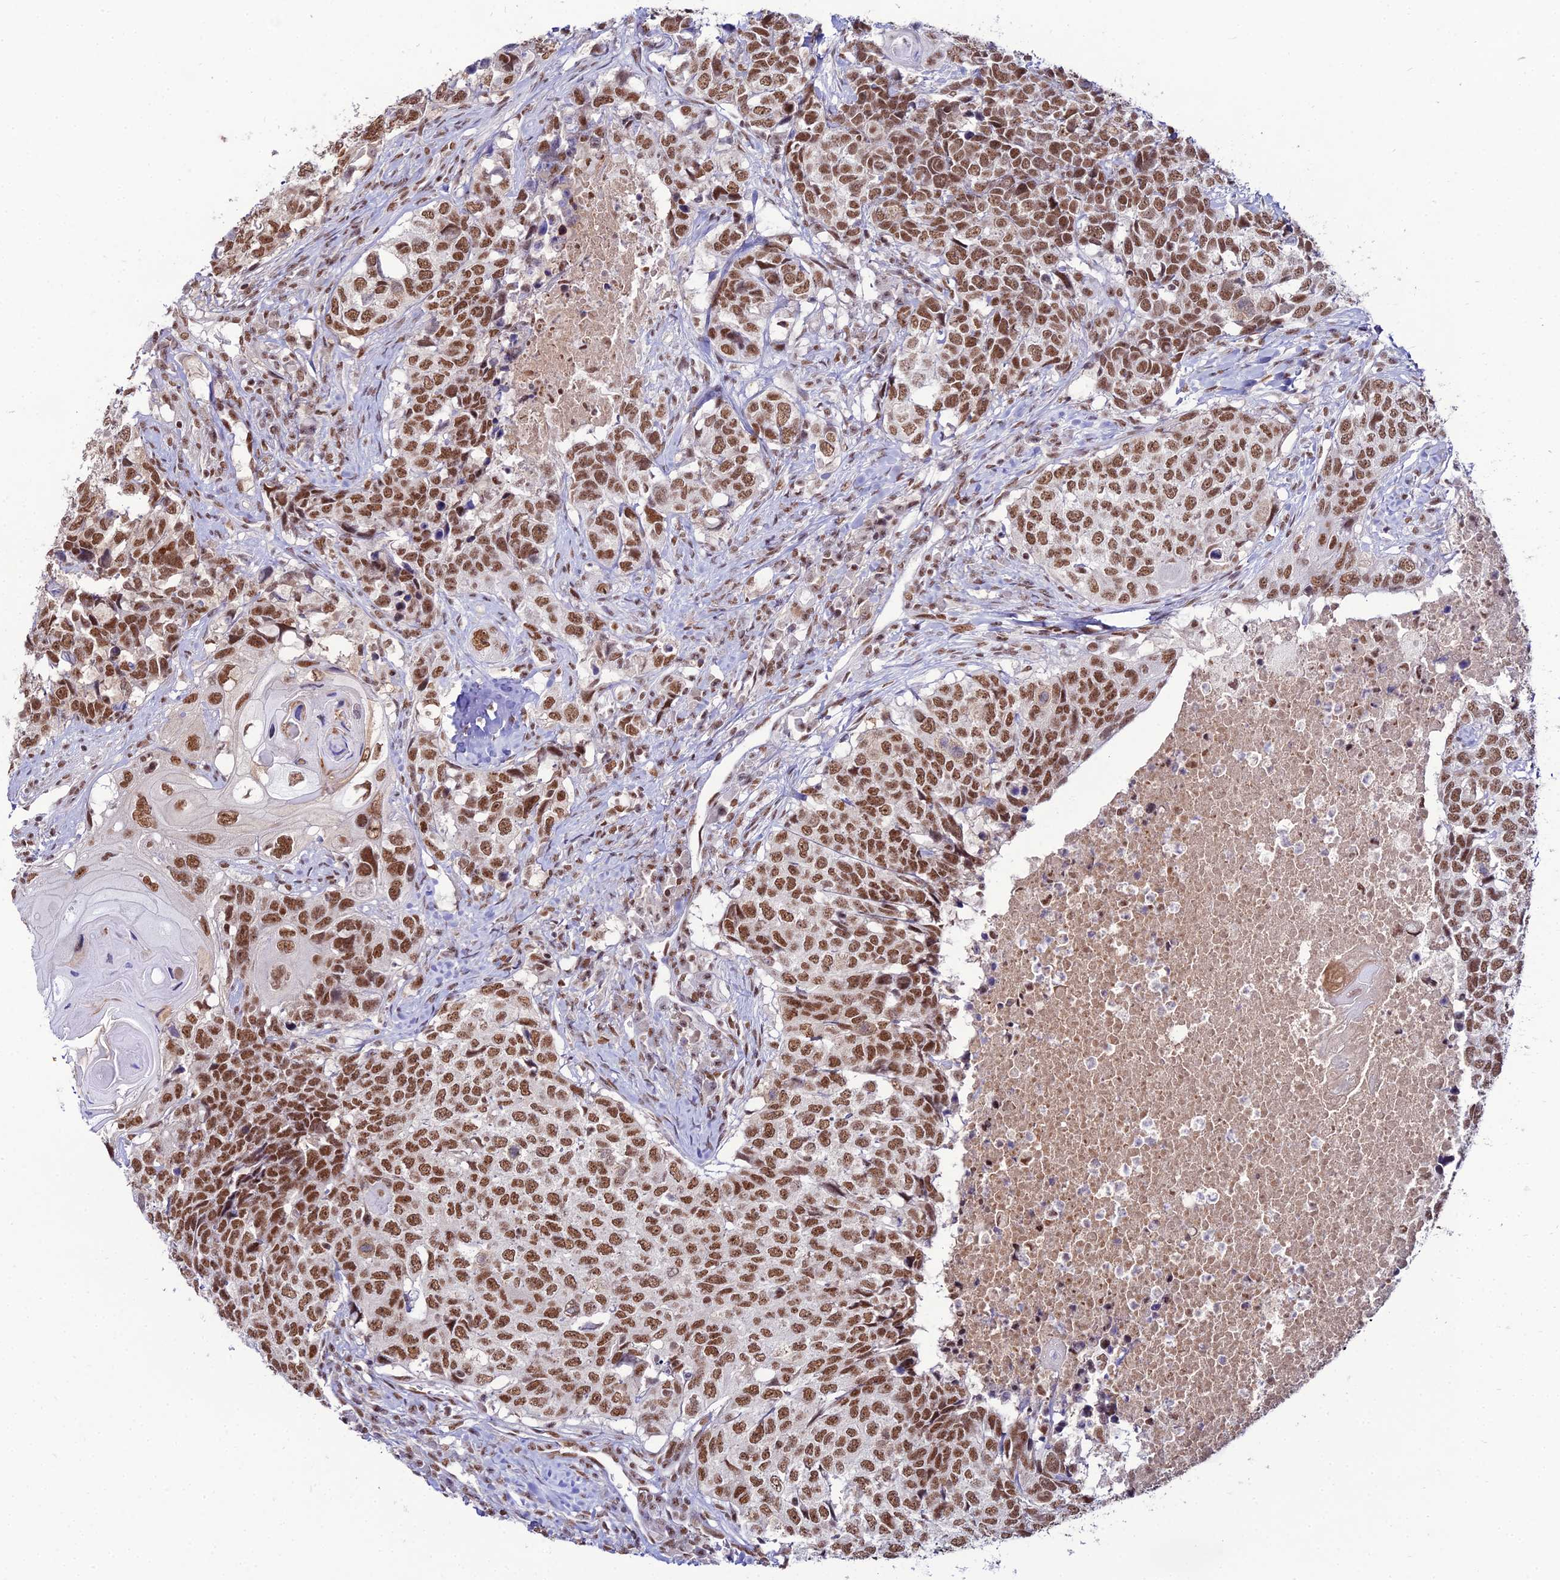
{"staining": {"intensity": "strong", "quantity": ">75%", "location": "nuclear"}, "tissue": "head and neck cancer", "cell_type": "Tumor cells", "image_type": "cancer", "snomed": [{"axis": "morphology", "description": "Squamous cell carcinoma, NOS"}, {"axis": "topography", "description": "Head-Neck"}], "caption": "Head and neck cancer stained with a protein marker displays strong staining in tumor cells.", "gene": "RBM12", "patient": {"sex": "male", "age": 66}}